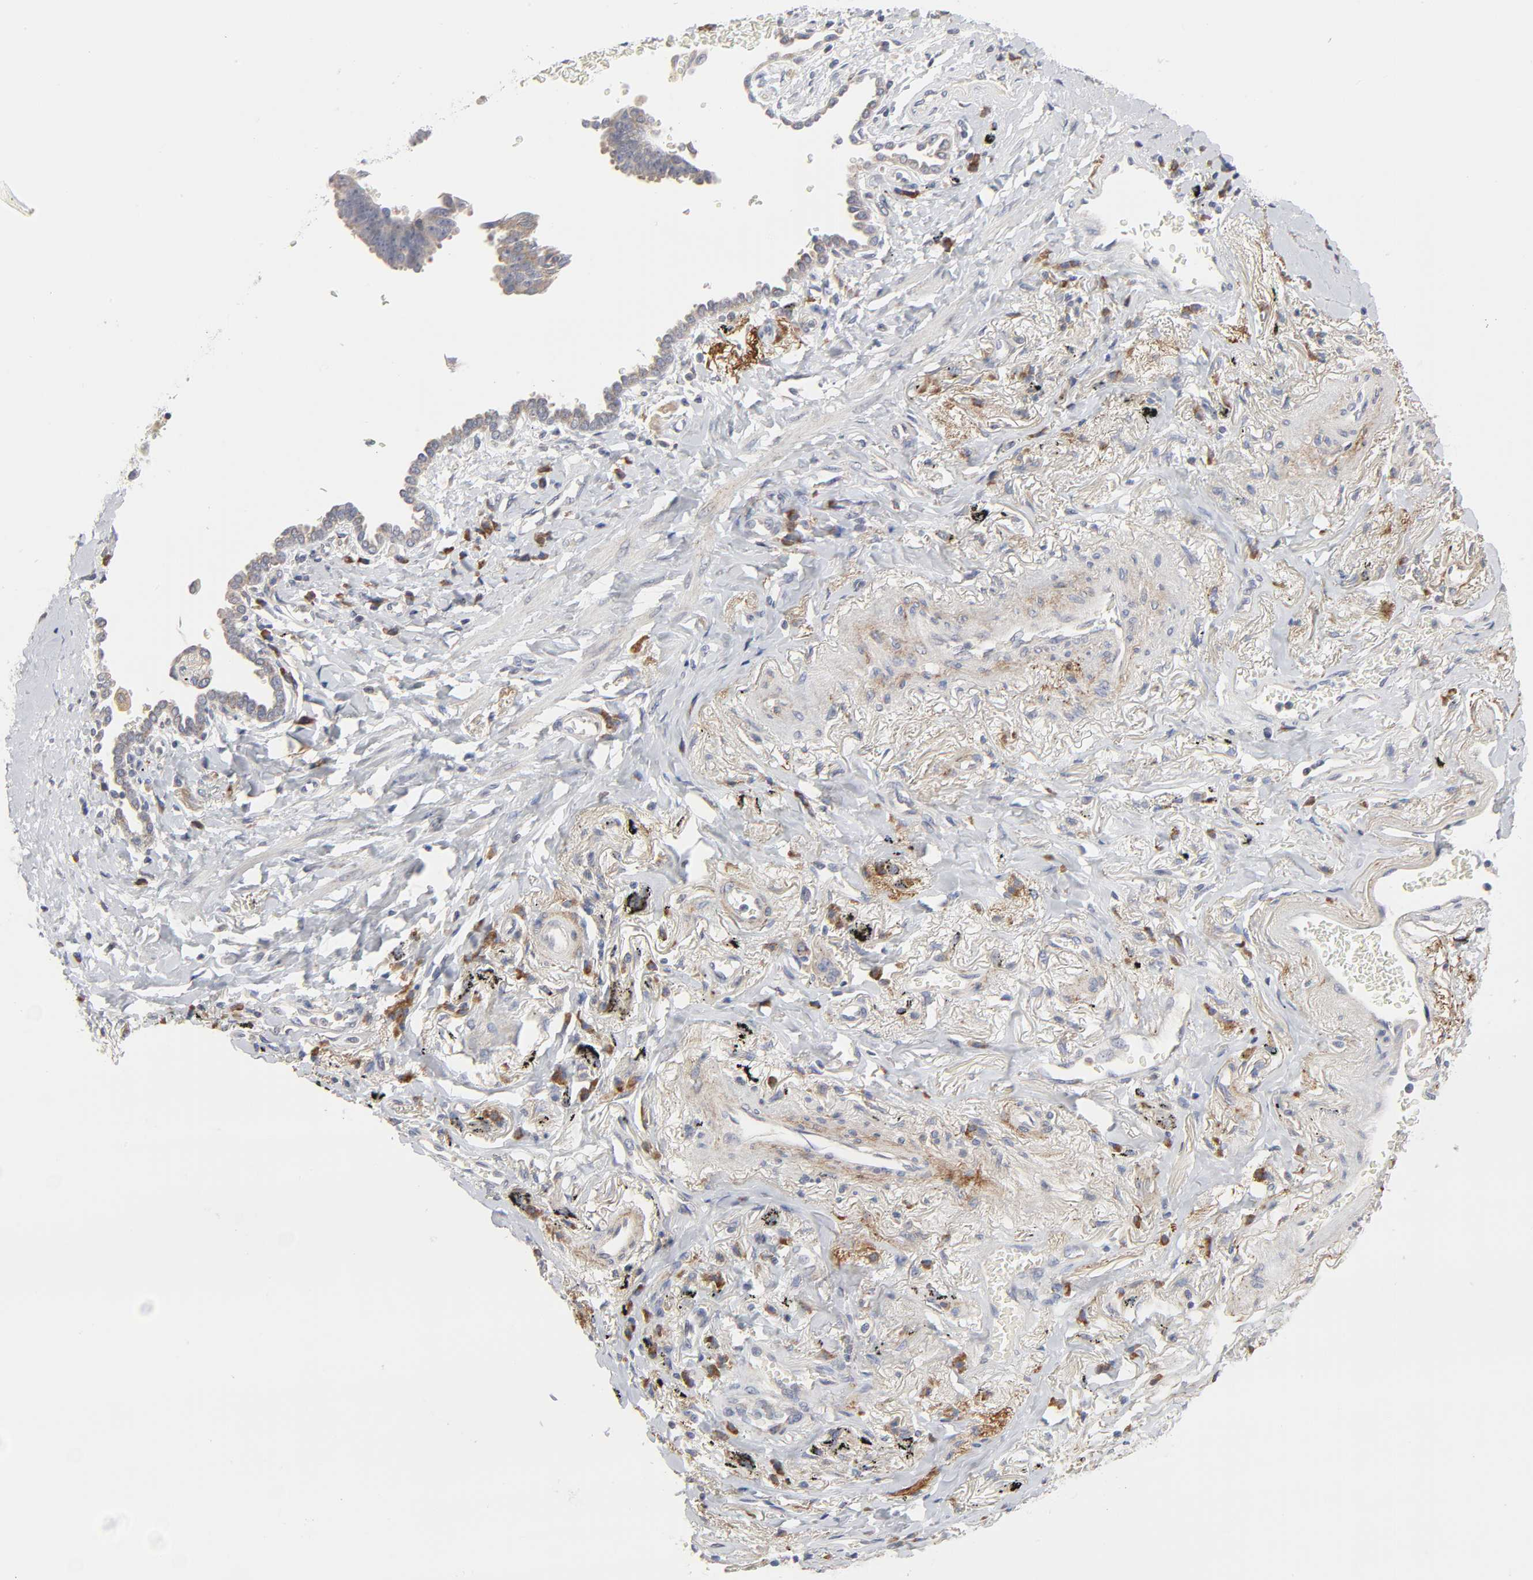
{"staining": {"intensity": "weak", "quantity": ">75%", "location": "cytoplasmic/membranous"}, "tissue": "lung cancer", "cell_type": "Tumor cells", "image_type": "cancer", "snomed": [{"axis": "morphology", "description": "Adenocarcinoma, NOS"}, {"axis": "topography", "description": "Lung"}], "caption": "The immunohistochemical stain highlights weak cytoplasmic/membranous positivity in tumor cells of adenocarcinoma (lung) tissue. Immunohistochemistry (ihc) stains the protein in brown and the nuclei are stained blue.", "gene": "IL4R", "patient": {"sex": "female", "age": 64}}